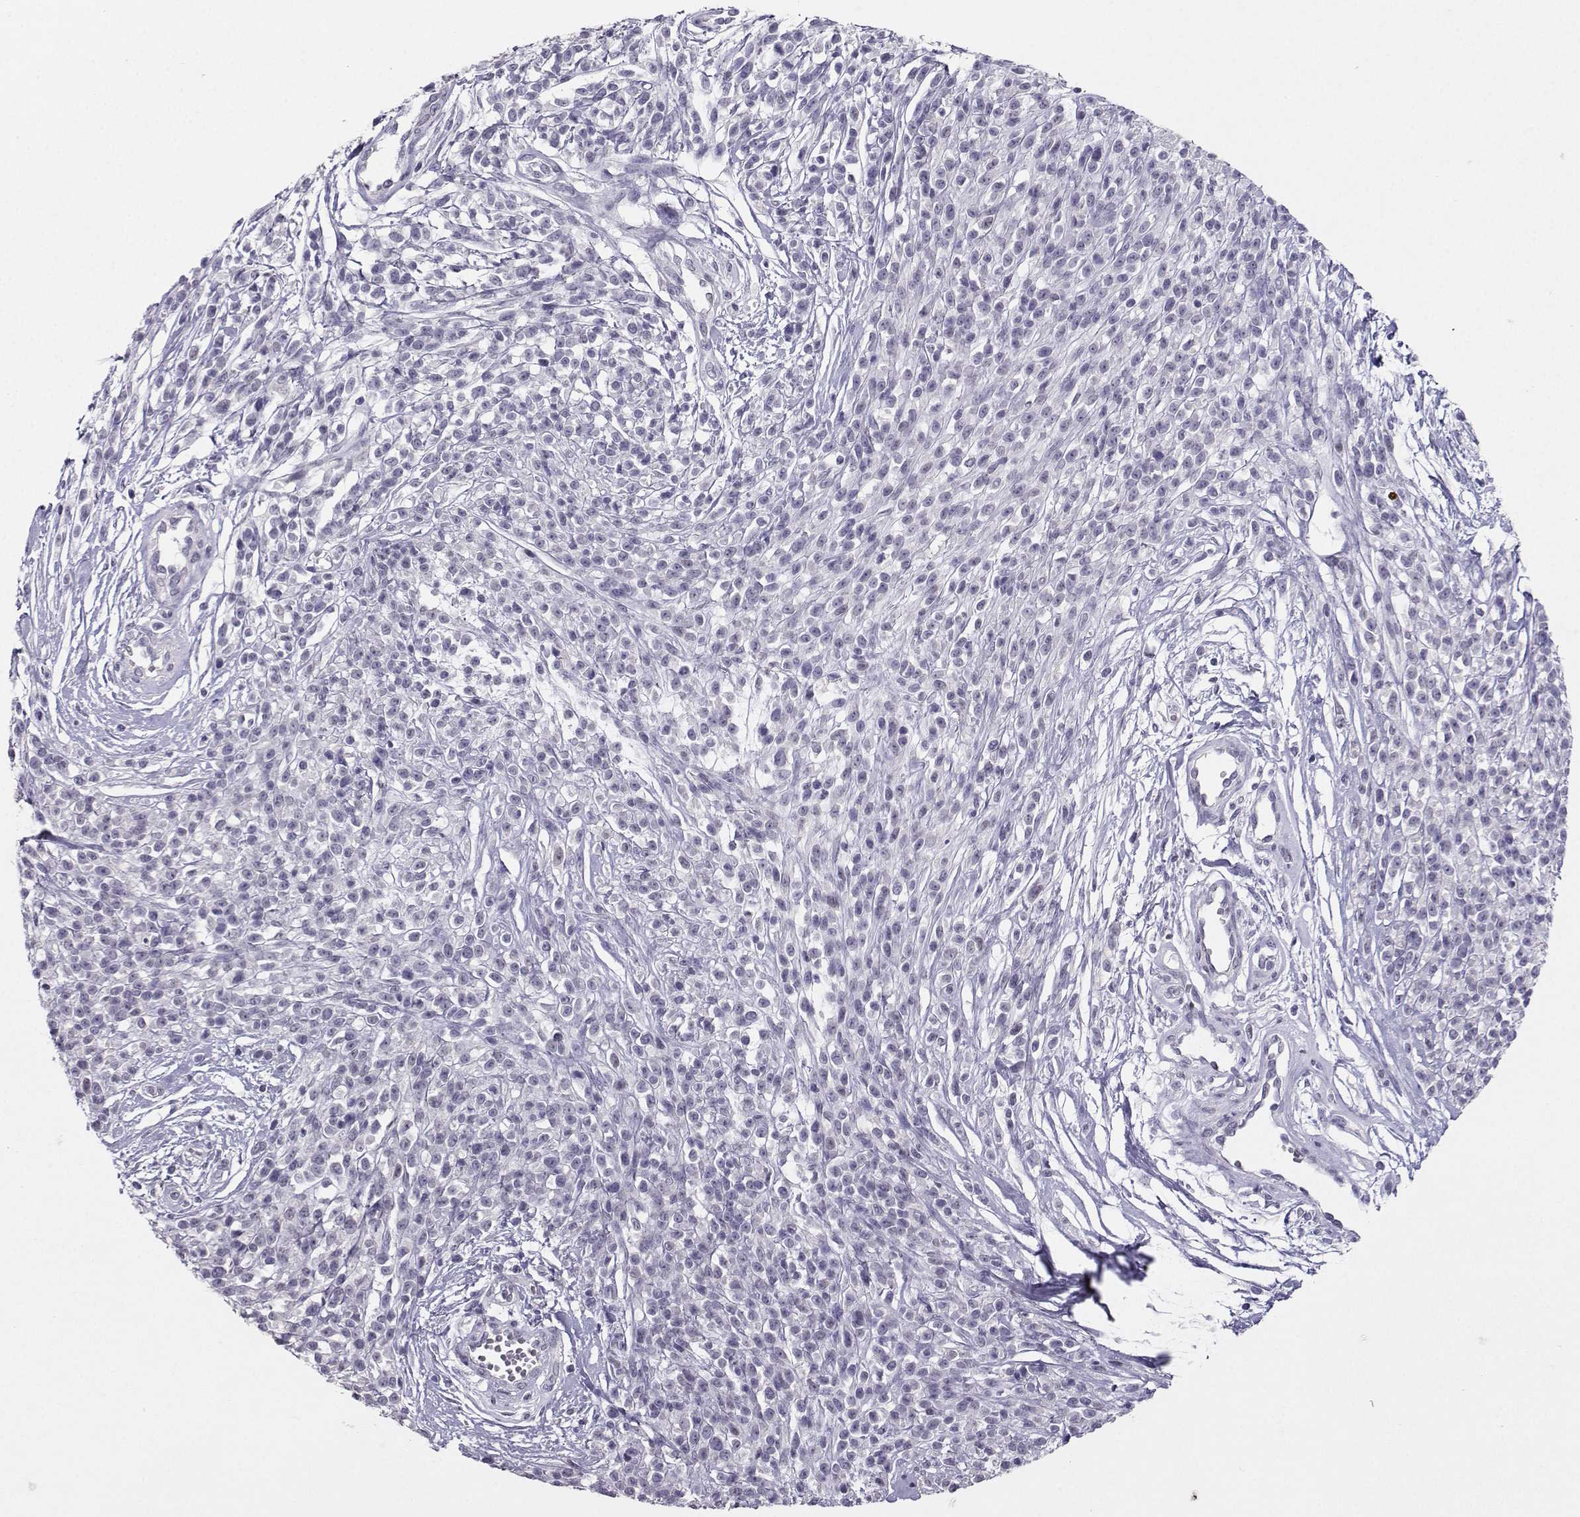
{"staining": {"intensity": "negative", "quantity": "none", "location": "none"}, "tissue": "melanoma", "cell_type": "Tumor cells", "image_type": "cancer", "snomed": [{"axis": "morphology", "description": "Malignant melanoma, NOS"}, {"axis": "topography", "description": "Skin"}, {"axis": "topography", "description": "Skin of trunk"}], "caption": "Protein analysis of malignant melanoma reveals no significant positivity in tumor cells. (DAB IHC, high magnification).", "gene": "CARTPT", "patient": {"sex": "male", "age": 74}}